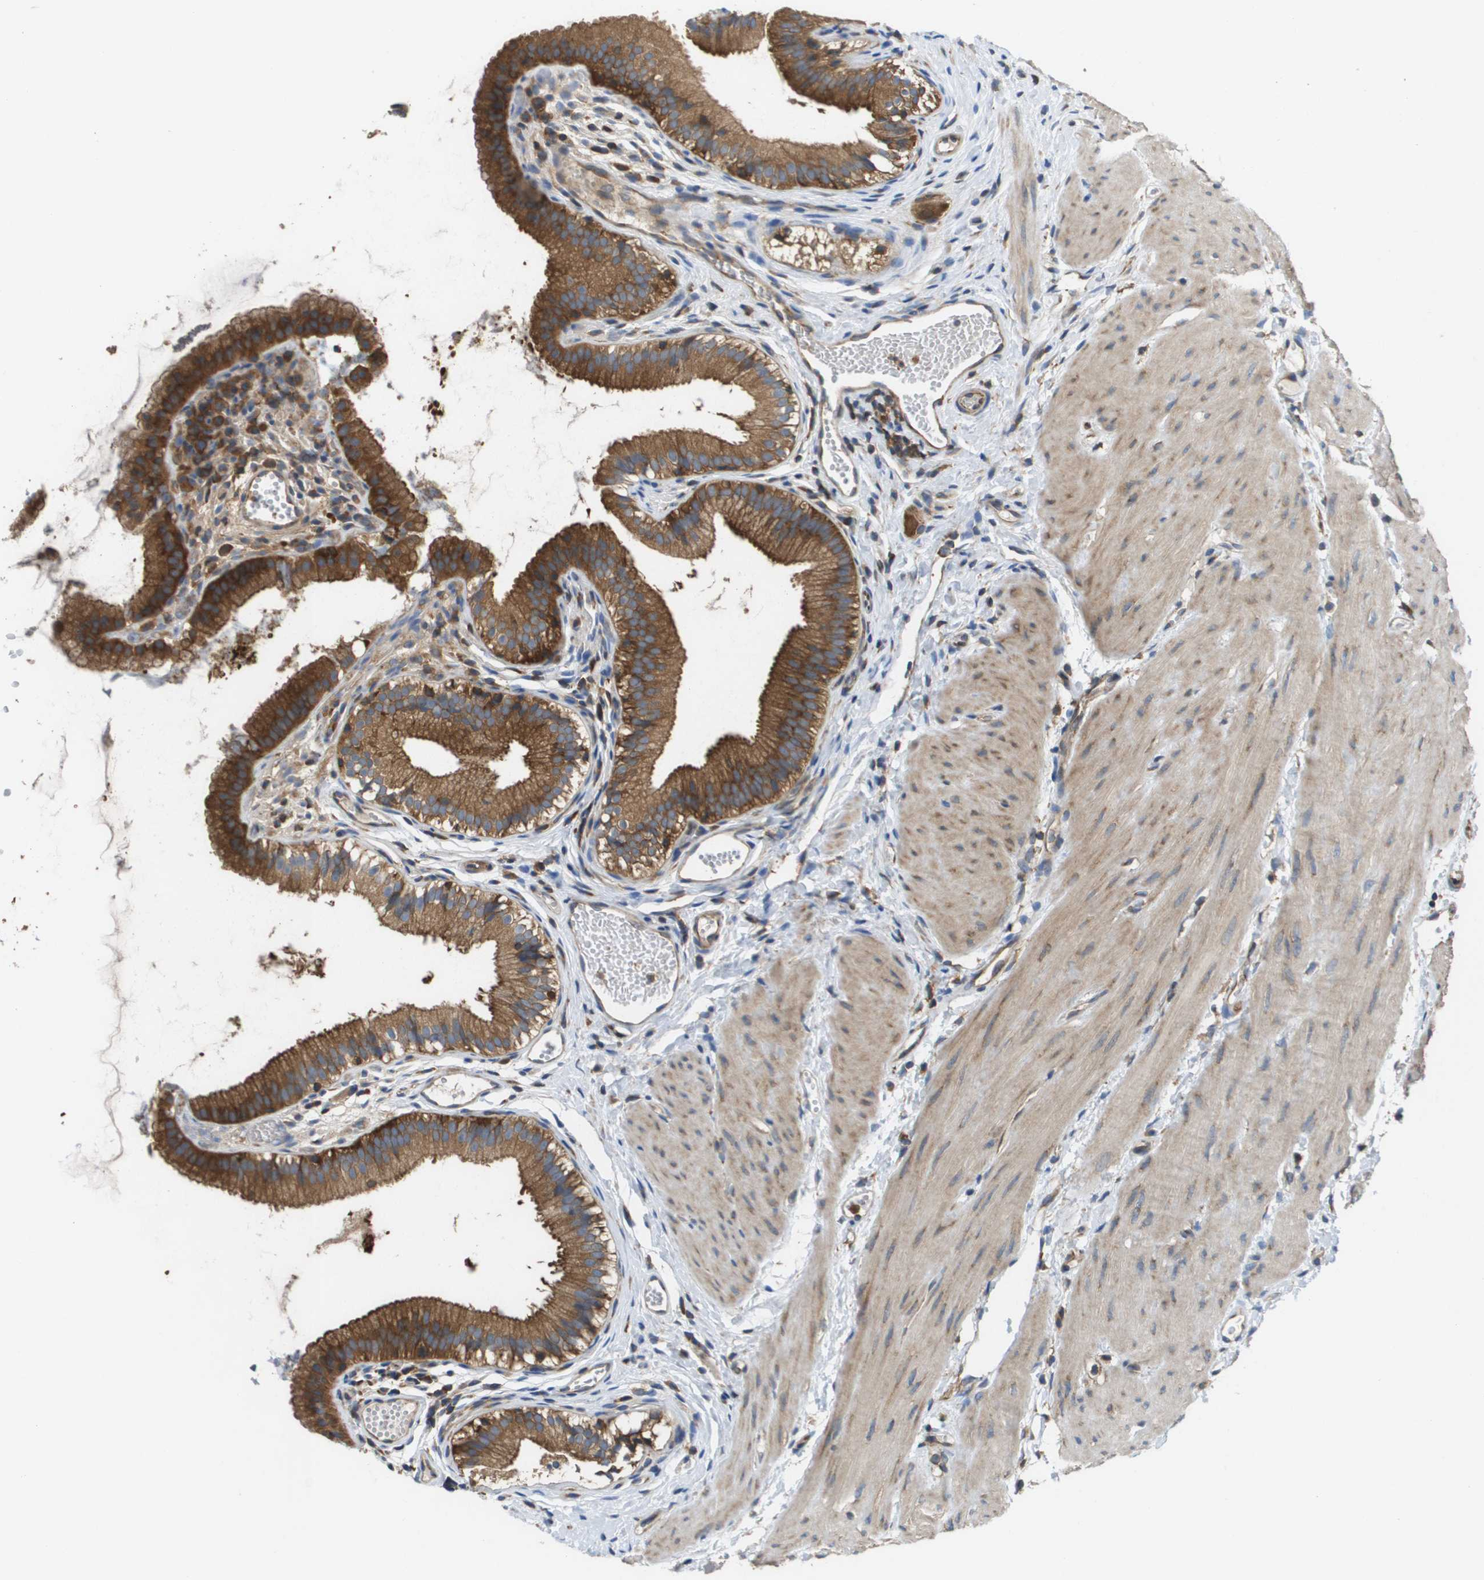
{"staining": {"intensity": "strong", "quantity": ">75%", "location": "cytoplasmic/membranous"}, "tissue": "gallbladder", "cell_type": "Glandular cells", "image_type": "normal", "snomed": [{"axis": "morphology", "description": "Normal tissue, NOS"}, {"axis": "topography", "description": "Gallbladder"}], "caption": "Immunohistochemistry (IHC) micrograph of benign gallbladder: human gallbladder stained using IHC reveals high levels of strong protein expression localized specifically in the cytoplasmic/membranous of glandular cells, appearing as a cytoplasmic/membranous brown color.", "gene": "EIF4G2", "patient": {"sex": "female", "age": 26}}